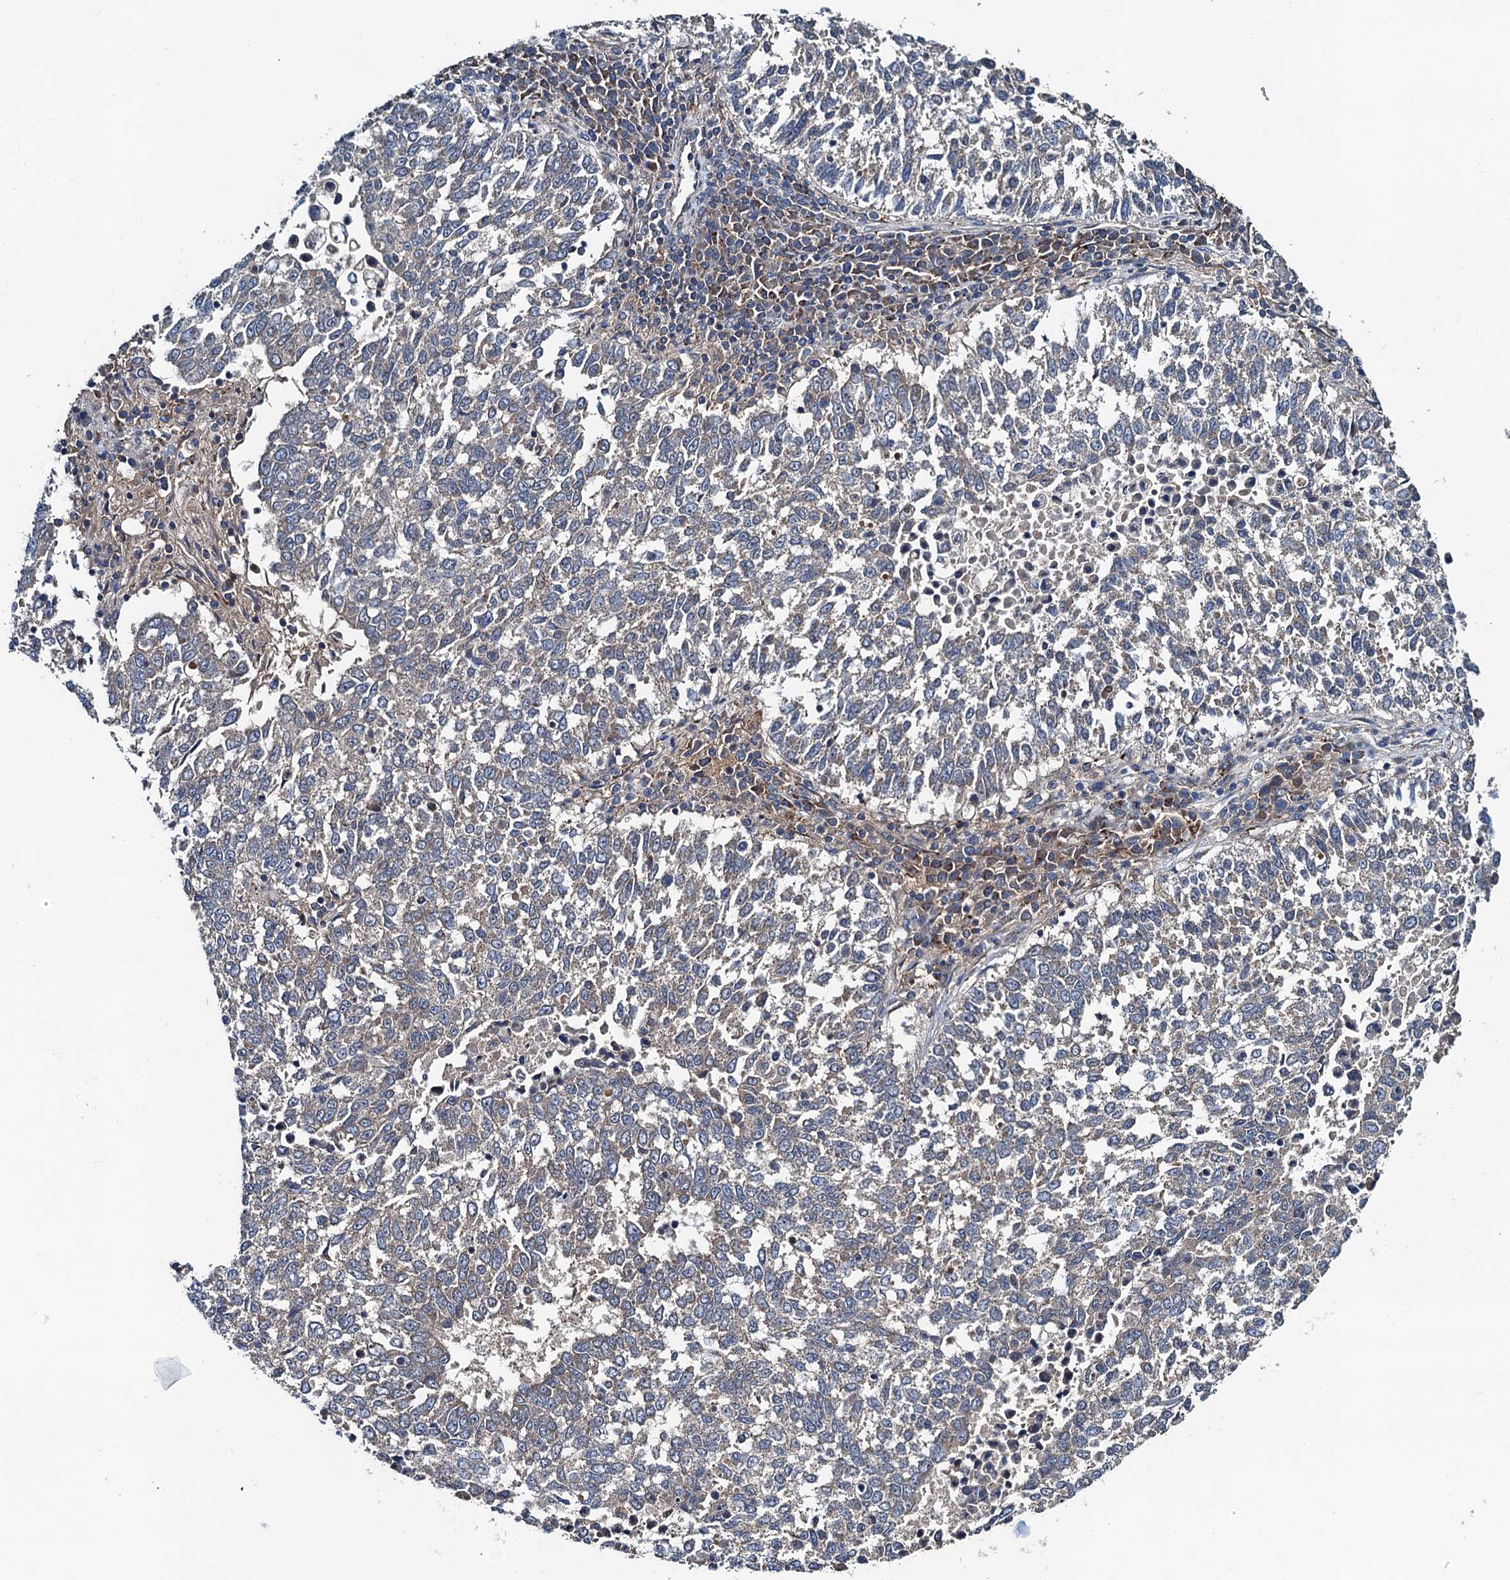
{"staining": {"intensity": "negative", "quantity": "none", "location": "none"}, "tissue": "lung cancer", "cell_type": "Tumor cells", "image_type": "cancer", "snomed": [{"axis": "morphology", "description": "Squamous cell carcinoma, NOS"}, {"axis": "topography", "description": "Lung"}], "caption": "High power microscopy photomicrograph of an immunohistochemistry histopathology image of squamous cell carcinoma (lung), revealing no significant staining in tumor cells.", "gene": "EFL1", "patient": {"sex": "male", "age": 73}}